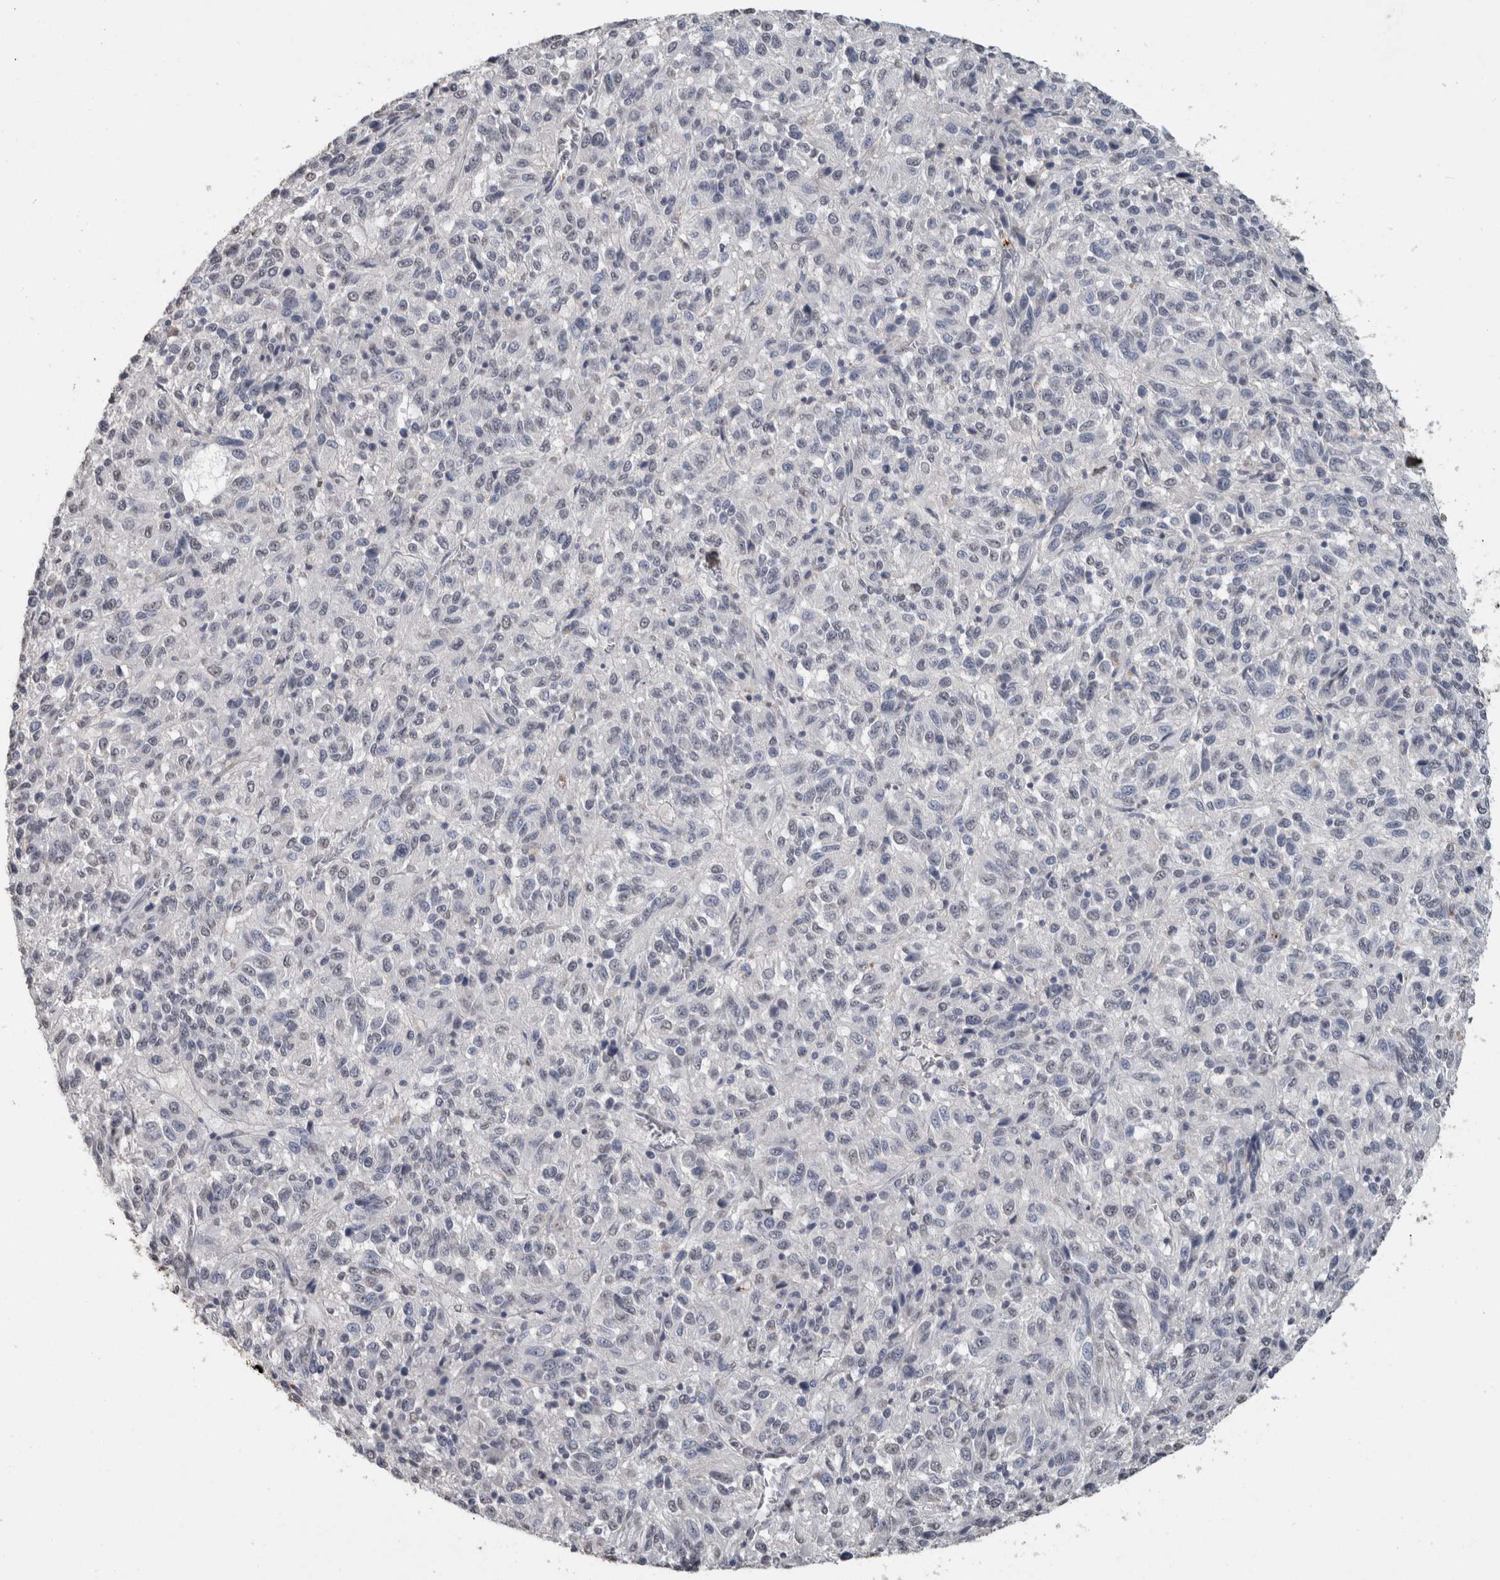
{"staining": {"intensity": "negative", "quantity": "none", "location": "none"}, "tissue": "melanoma", "cell_type": "Tumor cells", "image_type": "cancer", "snomed": [{"axis": "morphology", "description": "Malignant melanoma, Metastatic site"}, {"axis": "topography", "description": "Lung"}], "caption": "Melanoma stained for a protein using IHC shows no positivity tumor cells.", "gene": "LTBP1", "patient": {"sex": "male", "age": 64}}